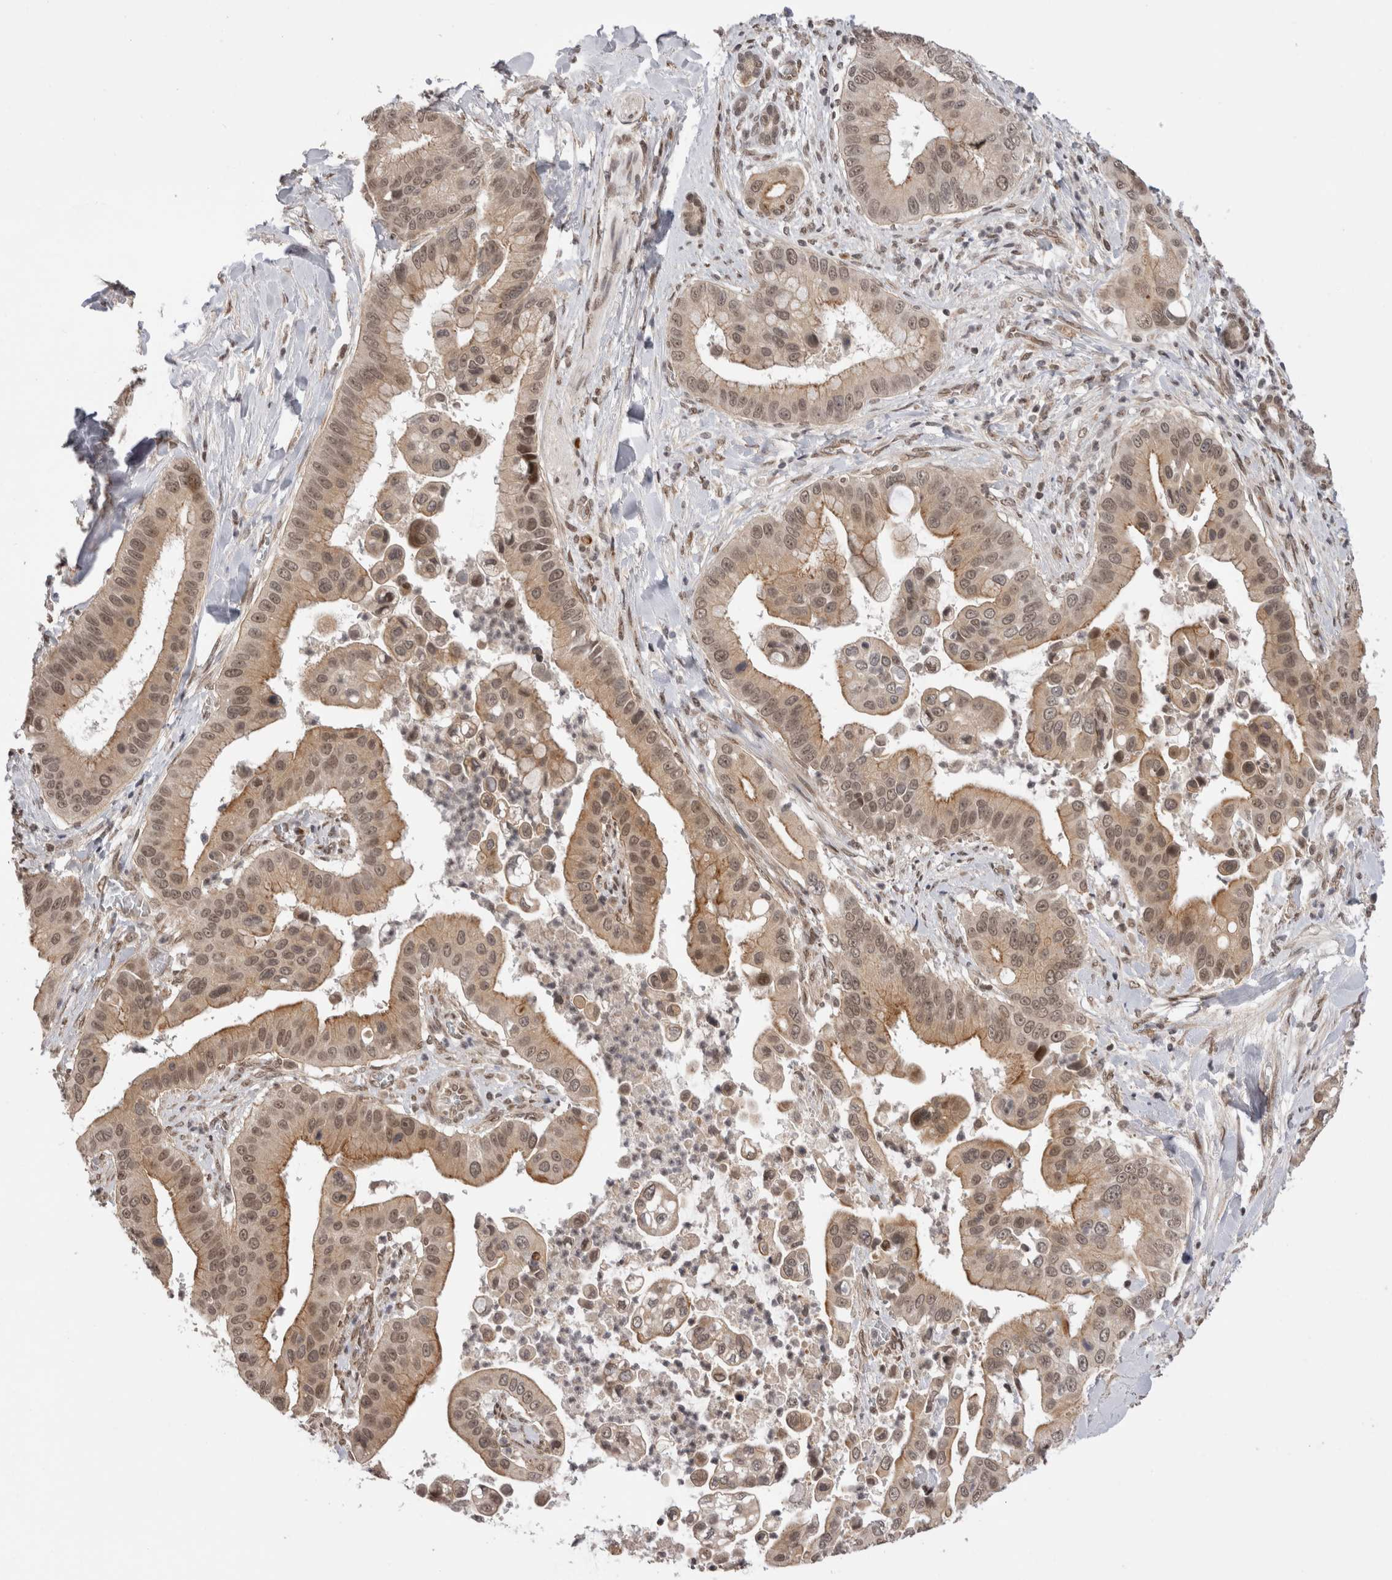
{"staining": {"intensity": "moderate", "quantity": "25%-75%", "location": "cytoplasmic/membranous,nuclear"}, "tissue": "liver cancer", "cell_type": "Tumor cells", "image_type": "cancer", "snomed": [{"axis": "morphology", "description": "Cholangiocarcinoma"}, {"axis": "topography", "description": "Liver"}], "caption": "This micrograph demonstrates immunohistochemistry staining of human cholangiocarcinoma (liver), with medium moderate cytoplasmic/membranous and nuclear staining in approximately 25%-75% of tumor cells.", "gene": "TMEM65", "patient": {"sex": "female", "age": 54}}